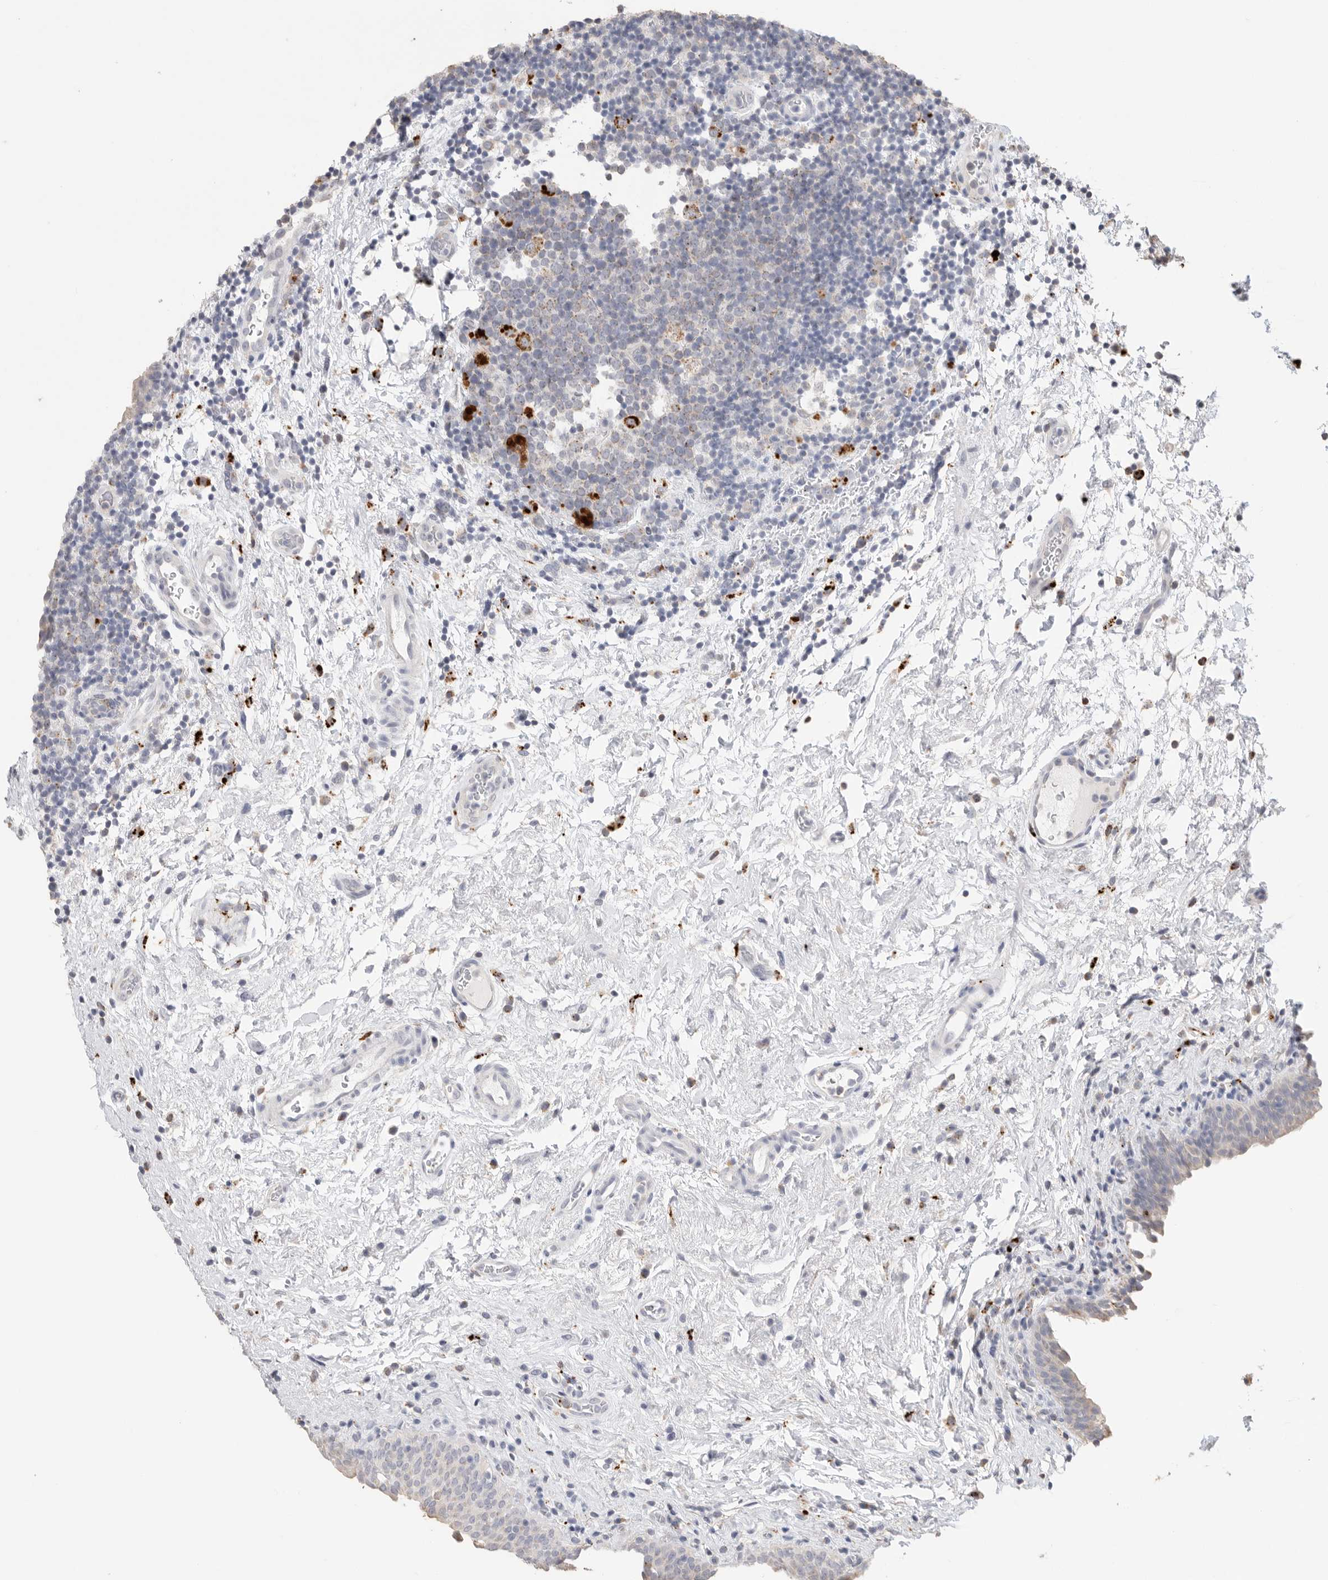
{"staining": {"intensity": "weak", "quantity": "<25%", "location": "cytoplasmic/membranous"}, "tissue": "urinary bladder", "cell_type": "Urothelial cells", "image_type": "normal", "snomed": [{"axis": "morphology", "description": "Normal tissue, NOS"}, {"axis": "topography", "description": "Urinary bladder"}], "caption": "DAB immunohistochemical staining of benign human urinary bladder shows no significant staining in urothelial cells.", "gene": "GGH", "patient": {"sex": "male", "age": 83}}